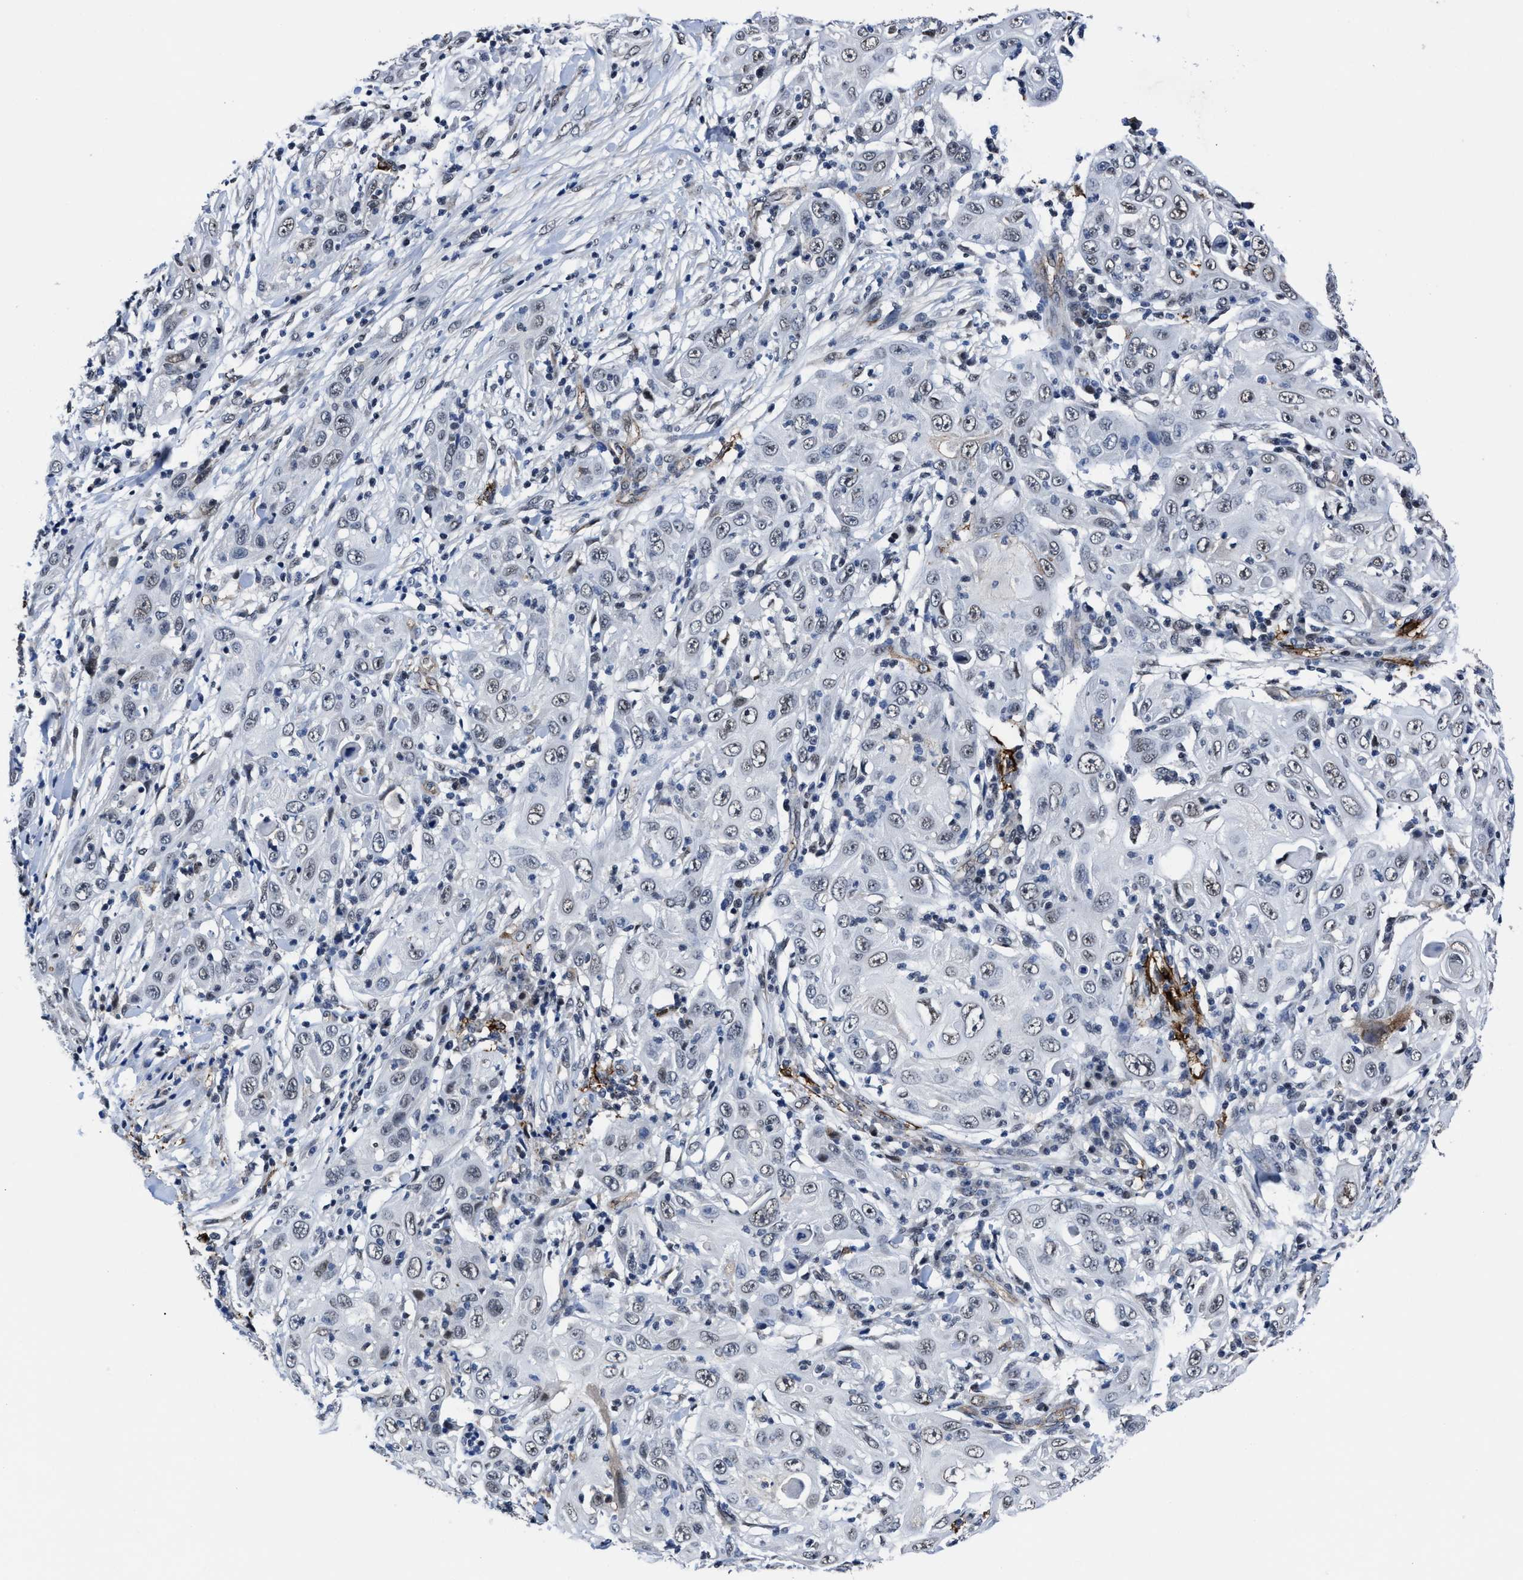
{"staining": {"intensity": "negative", "quantity": "none", "location": "none"}, "tissue": "skin cancer", "cell_type": "Tumor cells", "image_type": "cancer", "snomed": [{"axis": "morphology", "description": "Squamous cell carcinoma, NOS"}, {"axis": "topography", "description": "Skin"}], "caption": "The micrograph reveals no staining of tumor cells in skin cancer.", "gene": "MARCKSL1", "patient": {"sex": "female", "age": 88}}